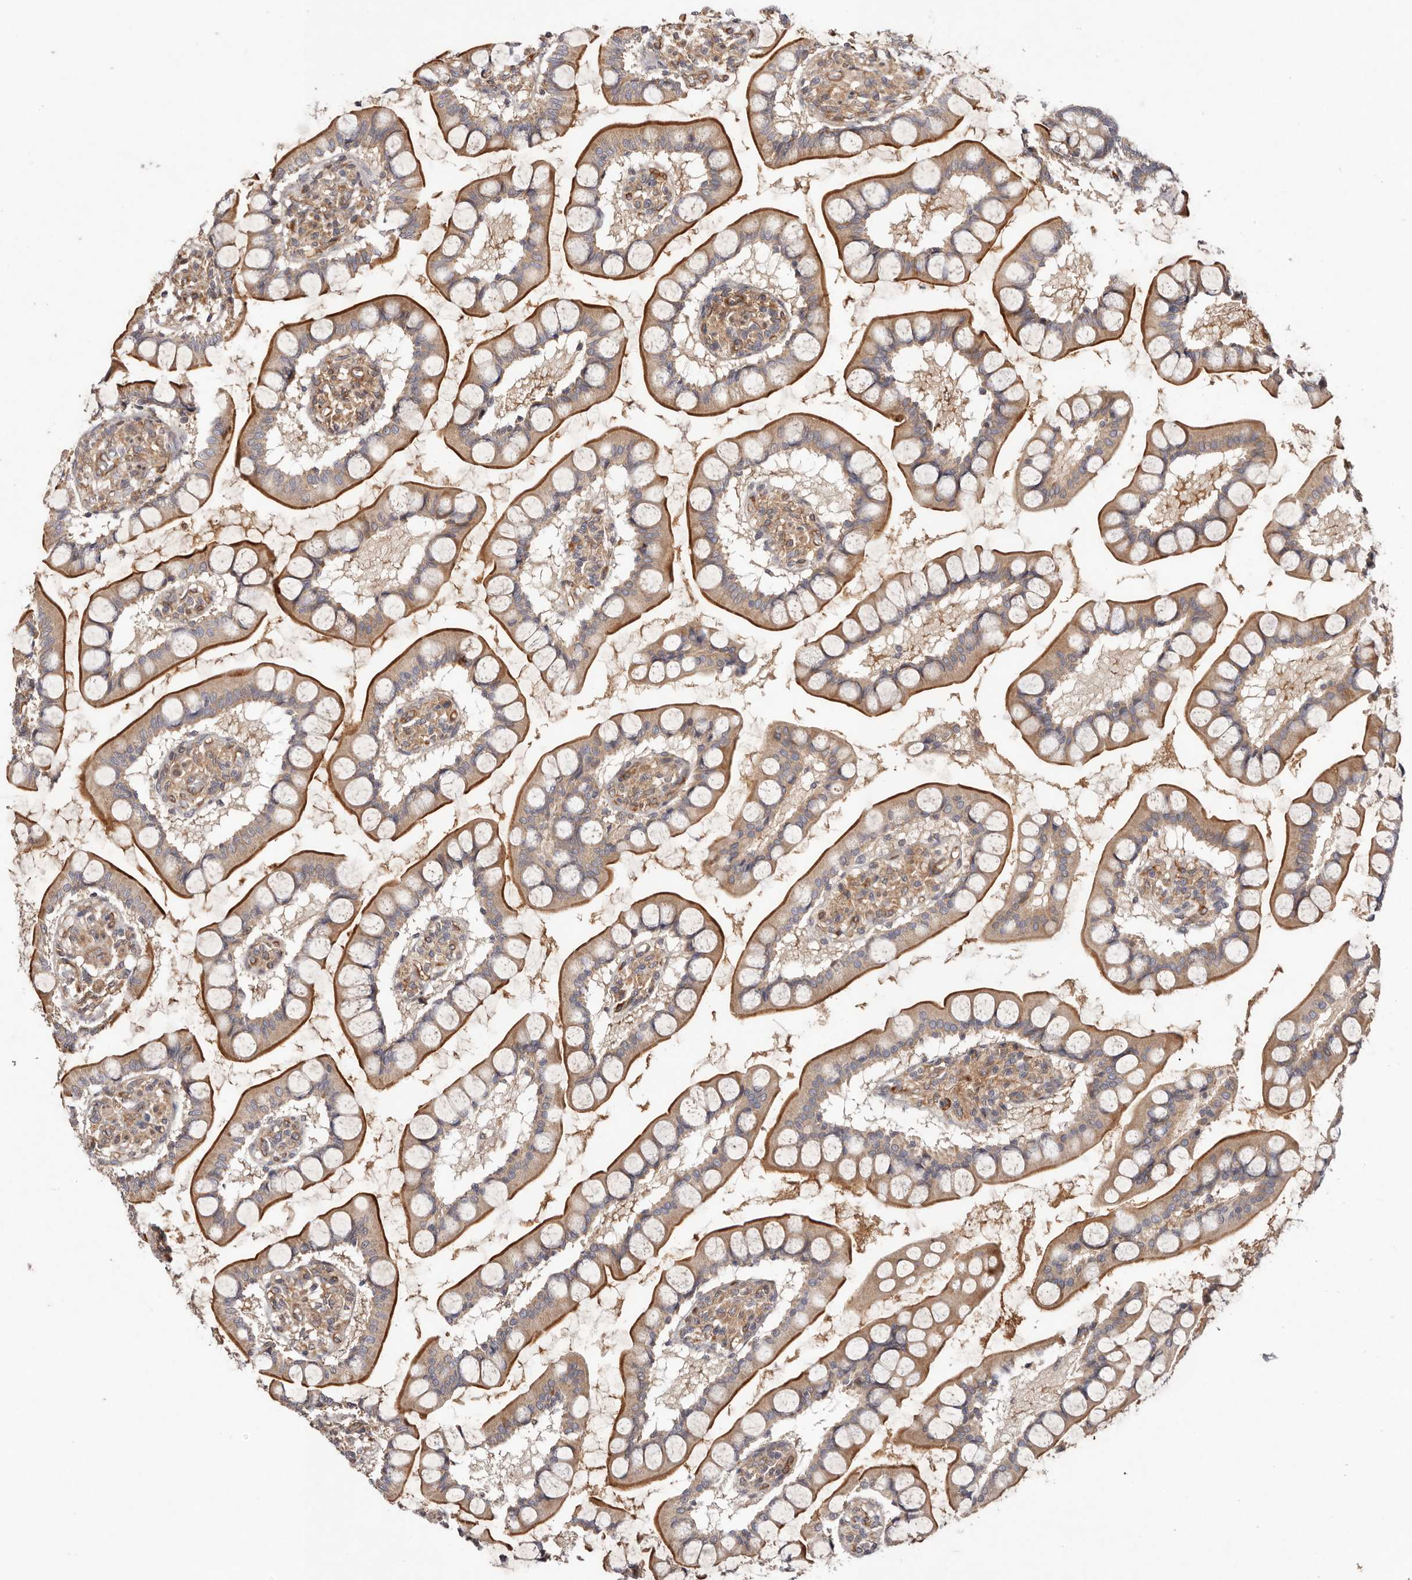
{"staining": {"intensity": "moderate", "quantity": ">75%", "location": "cytoplasmic/membranous"}, "tissue": "small intestine", "cell_type": "Glandular cells", "image_type": "normal", "snomed": [{"axis": "morphology", "description": "Normal tissue, NOS"}, {"axis": "topography", "description": "Small intestine"}], "caption": "DAB (3,3'-diaminobenzidine) immunohistochemical staining of normal human small intestine shows moderate cytoplasmic/membranous protein staining in approximately >75% of glandular cells.", "gene": "MACF1", "patient": {"sex": "male", "age": 52}}